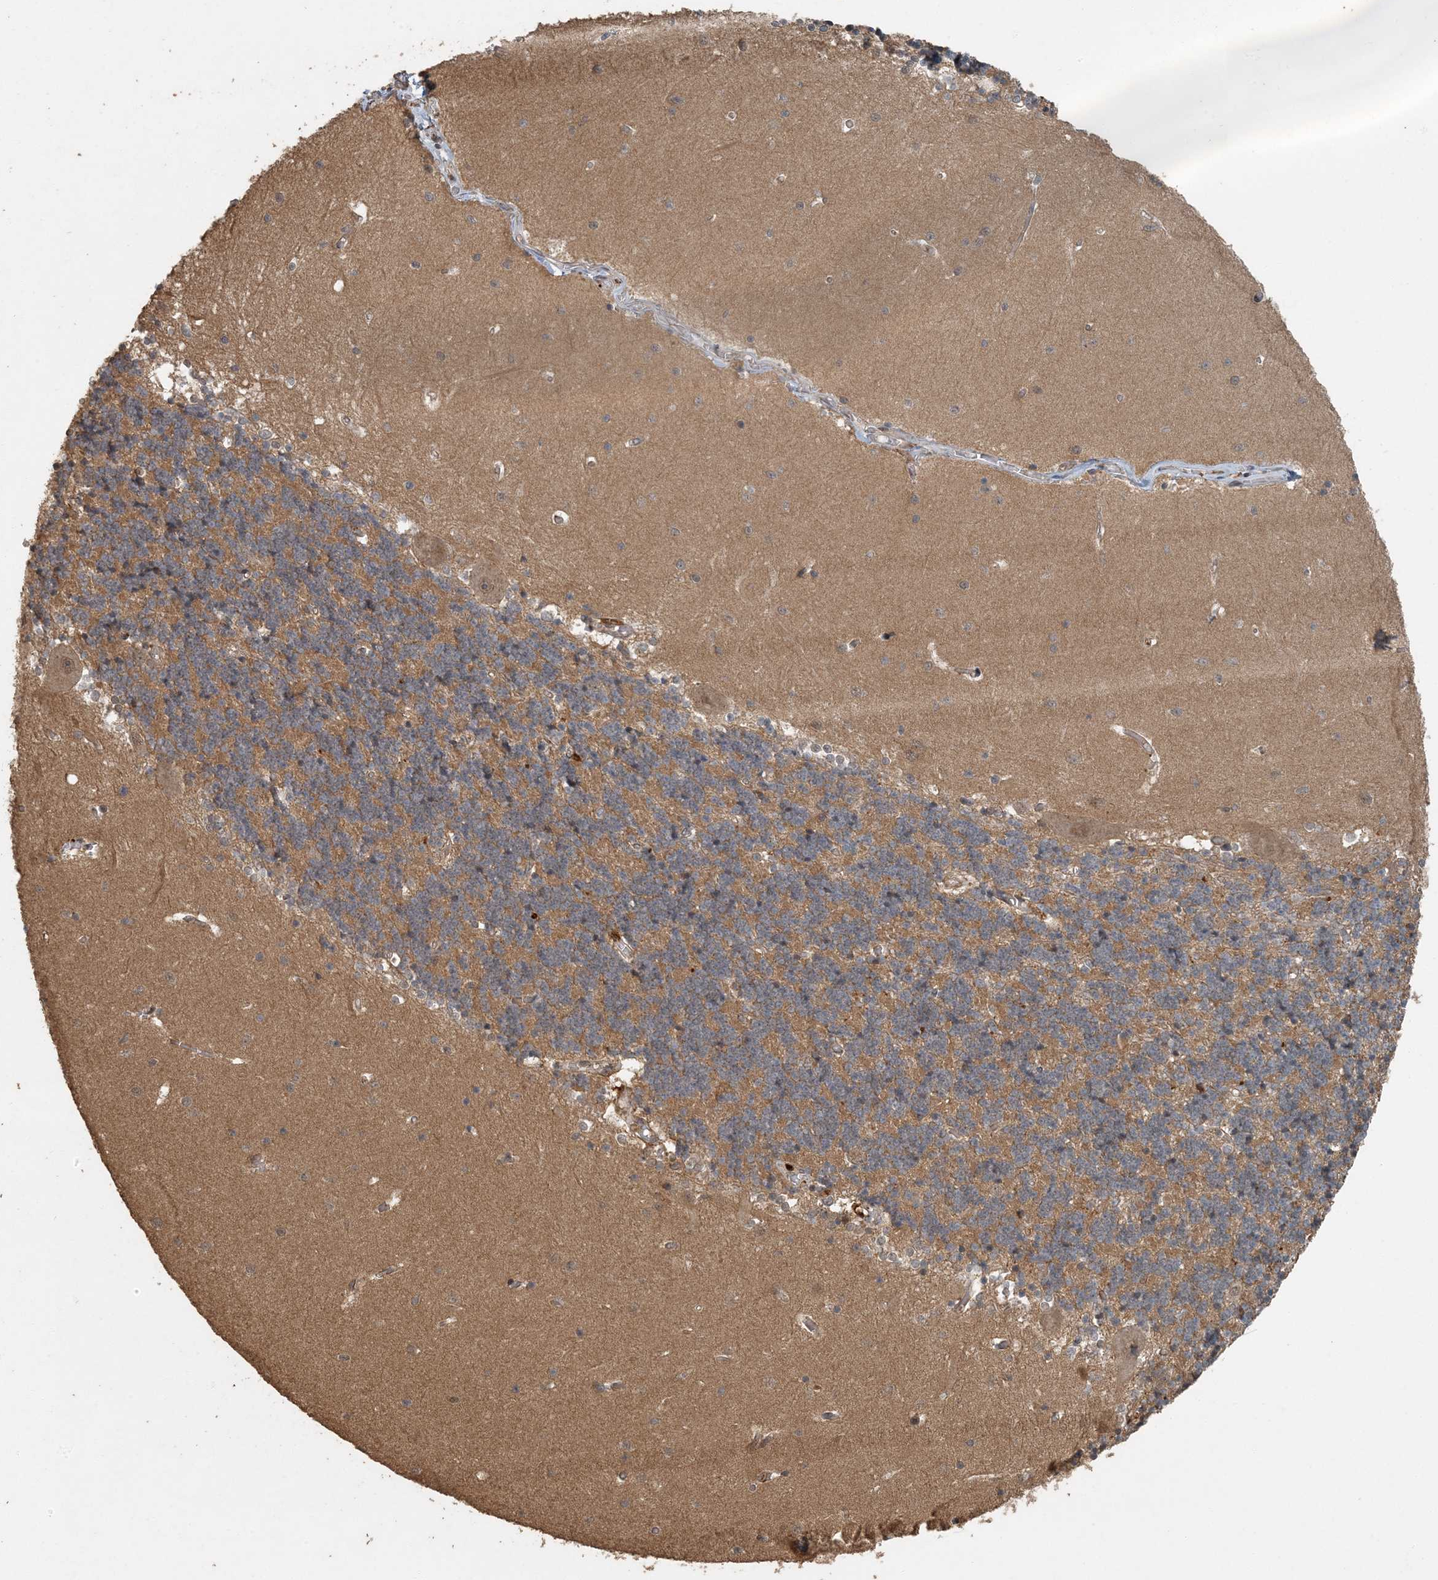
{"staining": {"intensity": "moderate", "quantity": "25%-75%", "location": "cytoplasmic/membranous"}, "tissue": "cerebellum", "cell_type": "Cells in granular layer", "image_type": "normal", "snomed": [{"axis": "morphology", "description": "Normal tissue, NOS"}, {"axis": "topography", "description": "Cerebellum"}], "caption": "Protein analysis of unremarkable cerebellum displays moderate cytoplasmic/membranous expression in approximately 25%-75% of cells in granular layer.", "gene": "AK9", "patient": {"sex": "male", "age": 37}}